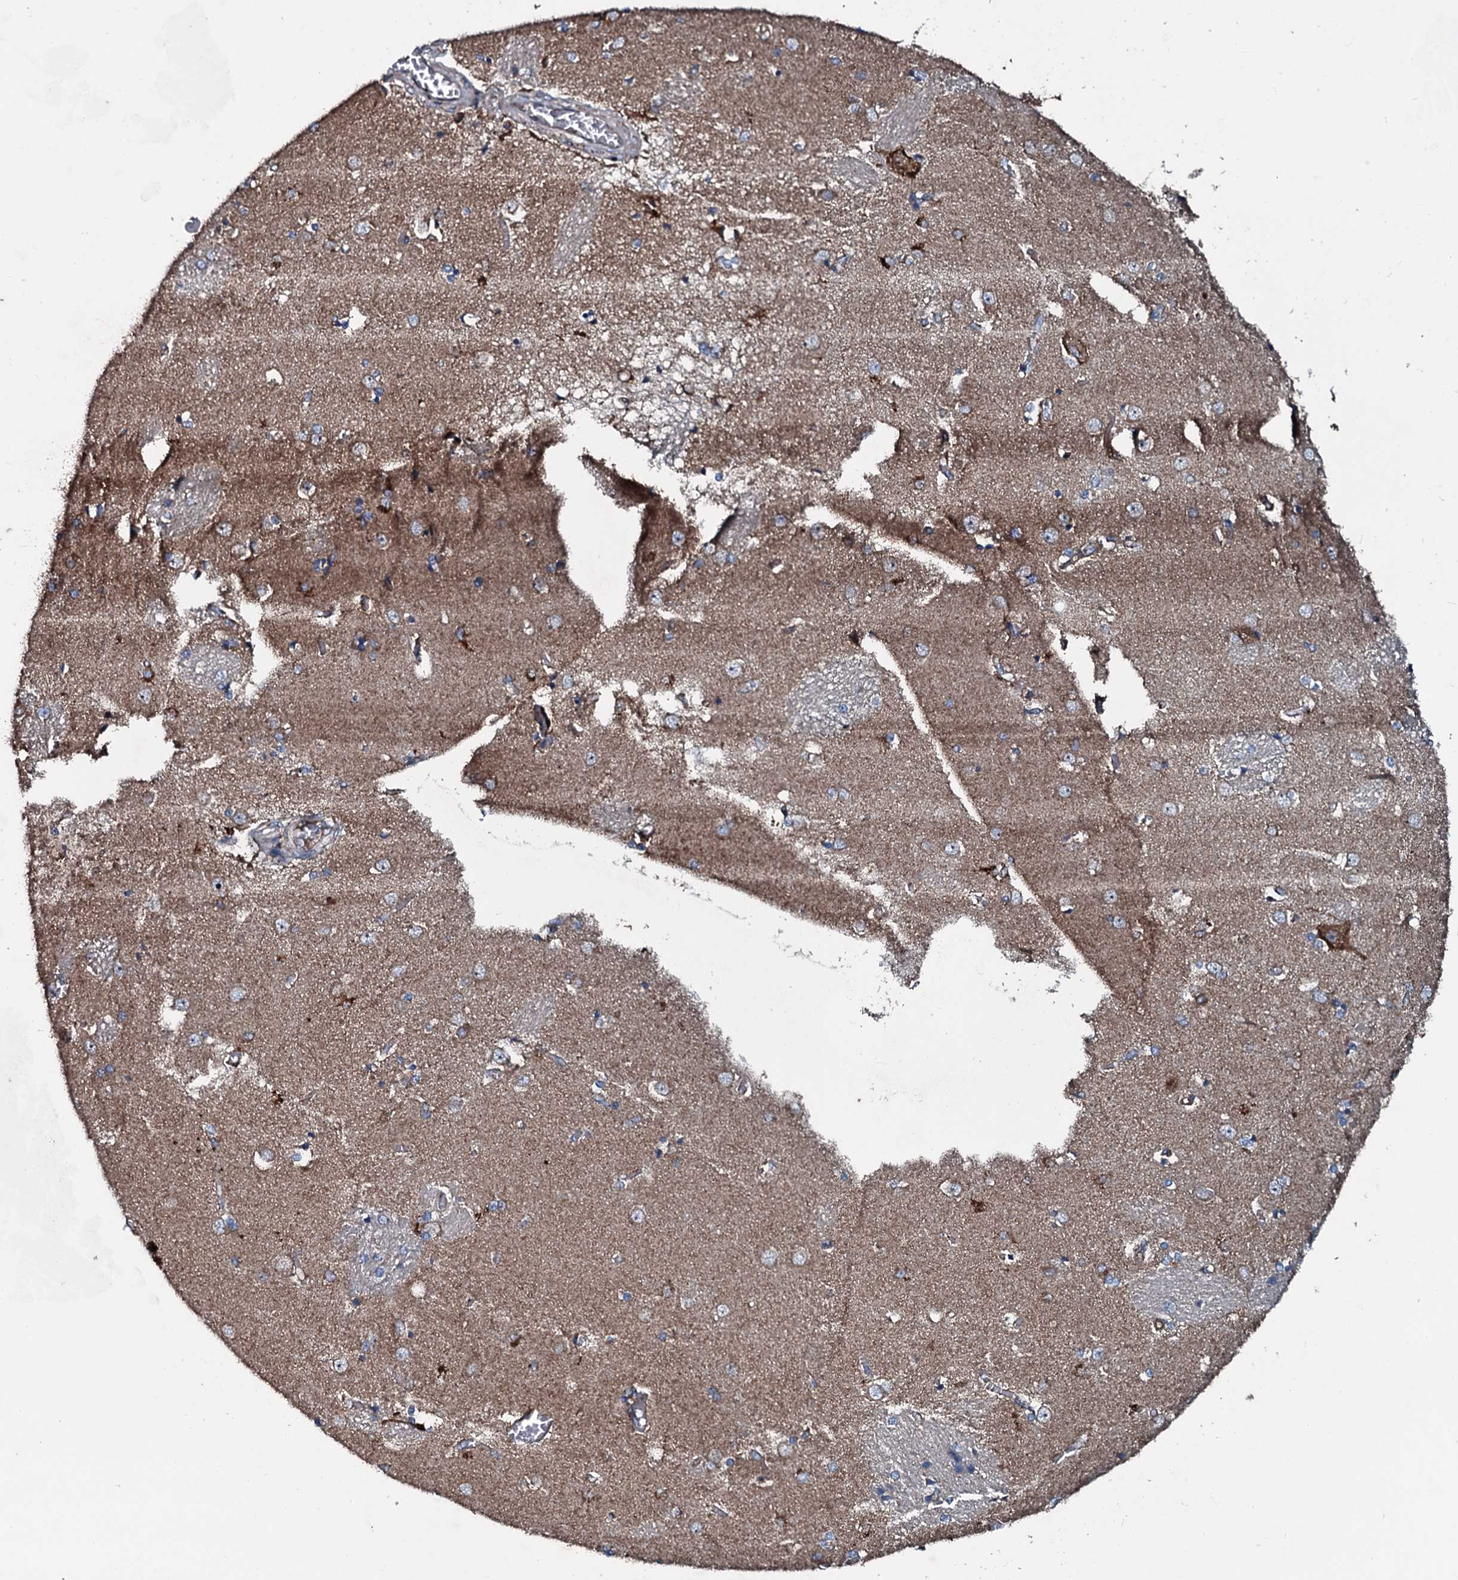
{"staining": {"intensity": "moderate", "quantity": "<25%", "location": "cytoplasmic/membranous"}, "tissue": "caudate", "cell_type": "Glial cells", "image_type": "normal", "snomed": [{"axis": "morphology", "description": "Normal tissue, NOS"}, {"axis": "topography", "description": "Lateral ventricle wall"}], "caption": "High-power microscopy captured an immunohistochemistry histopathology image of benign caudate, revealing moderate cytoplasmic/membranous positivity in approximately <25% of glial cells.", "gene": "ACSS3", "patient": {"sex": "male", "age": 37}}